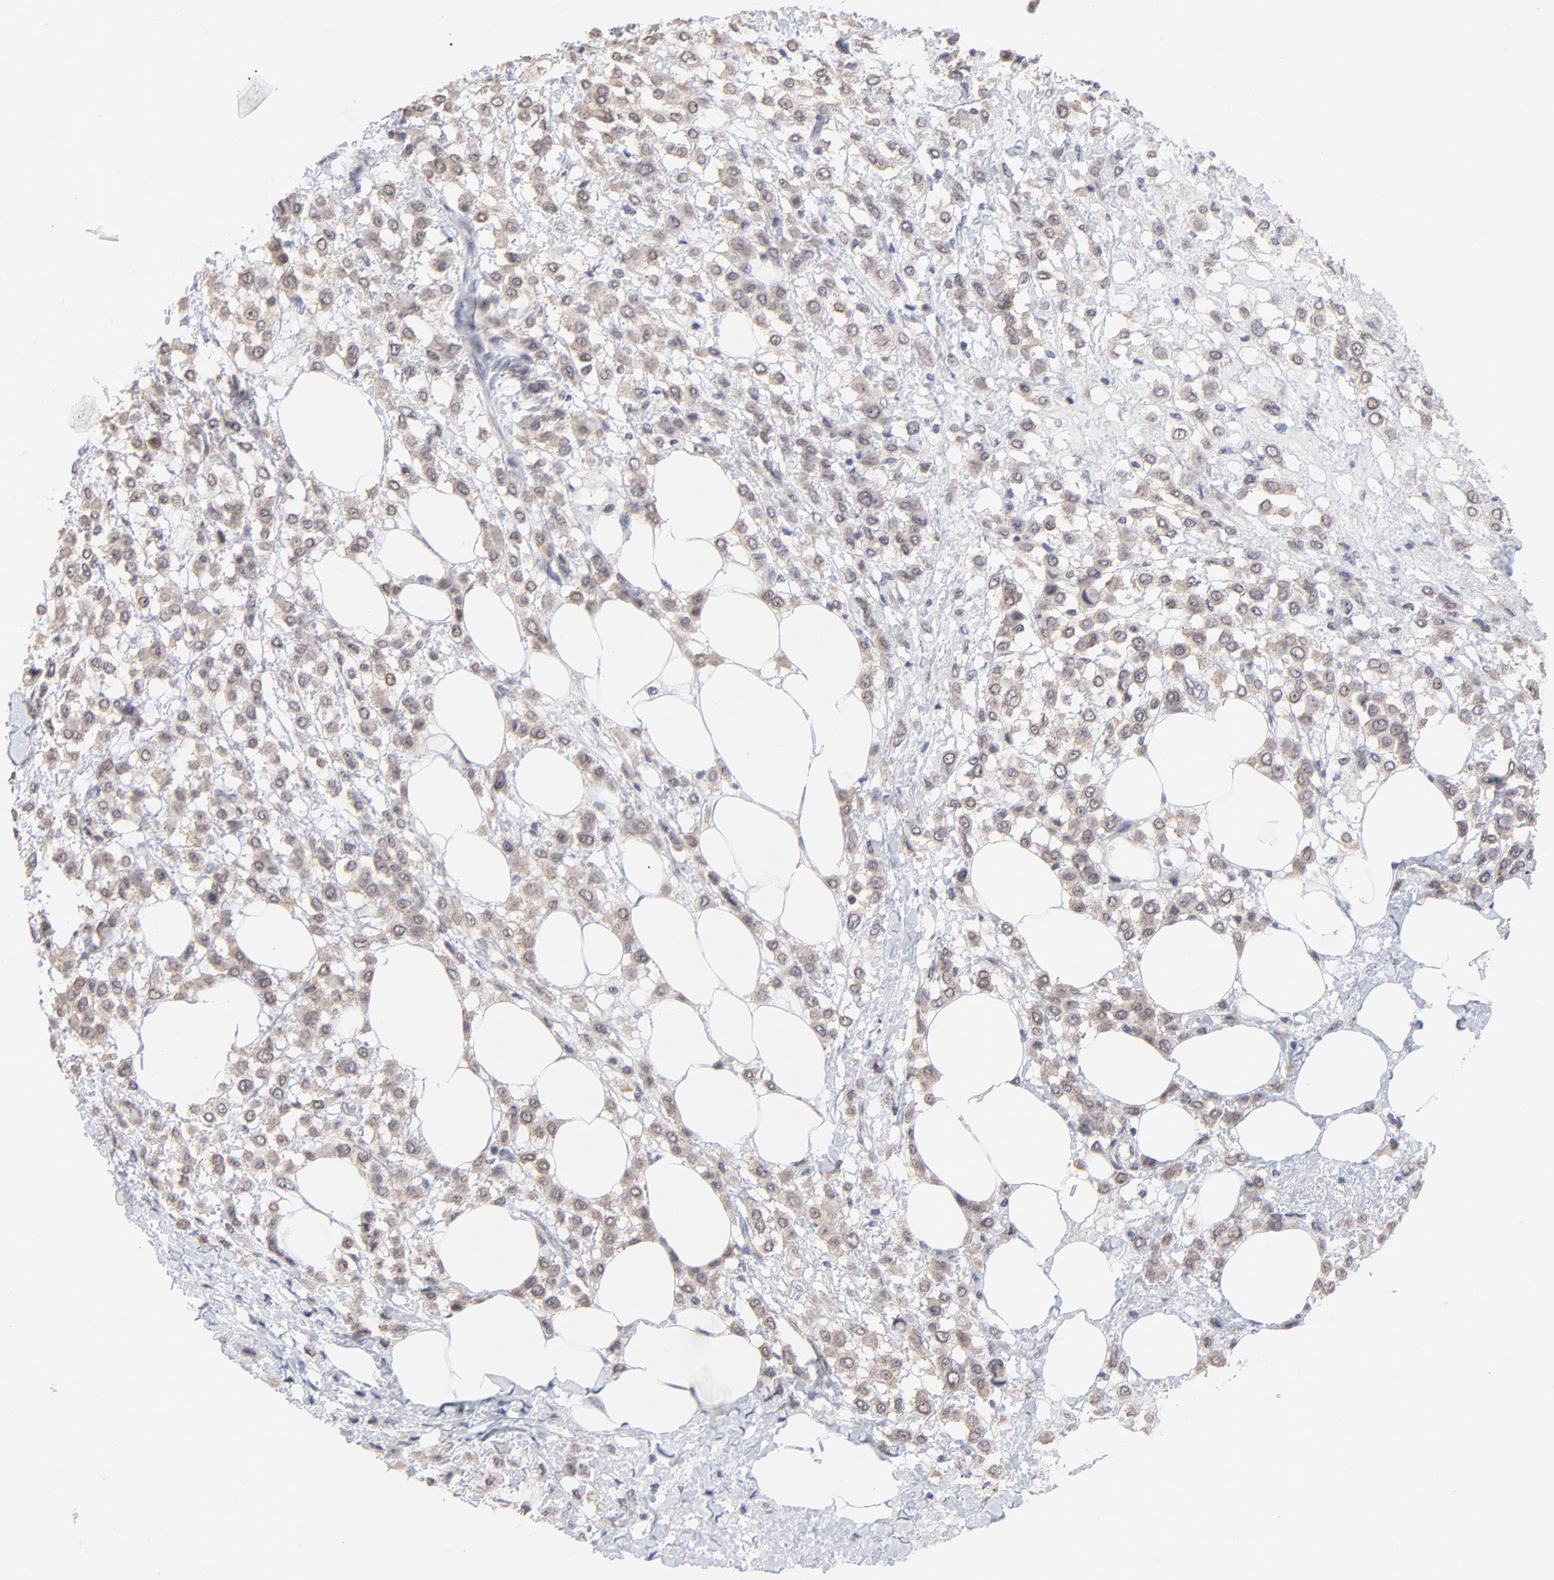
{"staining": {"intensity": "moderate", "quantity": ">75%", "location": "cytoplasmic/membranous"}, "tissue": "breast cancer", "cell_type": "Tumor cells", "image_type": "cancer", "snomed": [{"axis": "morphology", "description": "Lobular carcinoma"}, {"axis": "topography", "description": "Breast"}], "caption": "A brown stain highlights moderate cytoplasmic/membranous expression of a protein in lobular carcinoma (breast) tumor cells.", "gene": "FBXO8", "patient": {"sex": "female", "age": 85}}